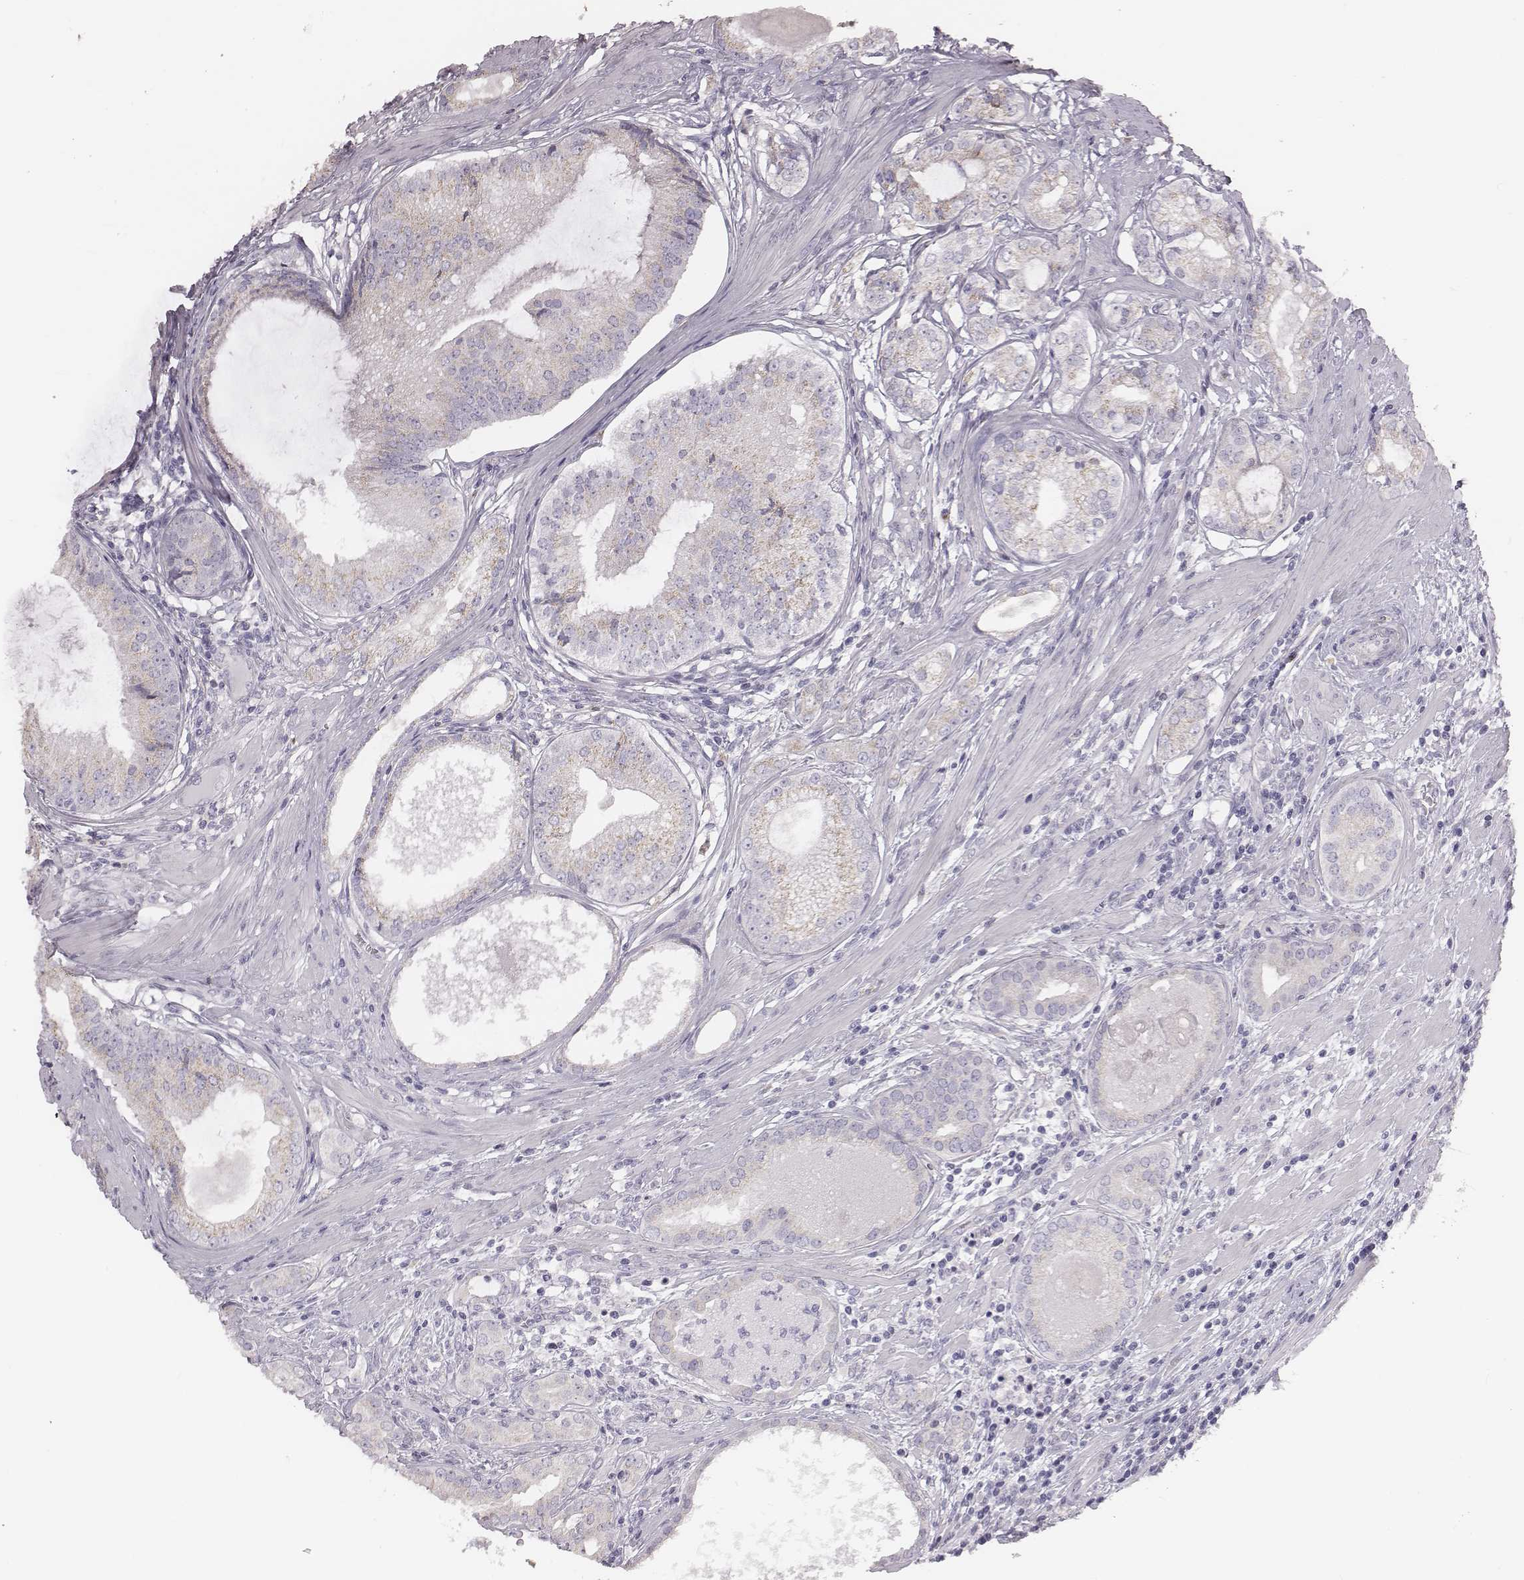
{"staining": {"intensity": "negative", "quantity": "none", "location": "none"}, "tissue": "prostate cancer", "cell_type": "Tumor cells", "image_type": "cancer", "snomed": [{"axis": "morphology", "description": "Adenocarcinoma, High grade"}, {"axis": "topography", "description": "Prostate and seminal vesicle, NOS"}], "caption": "An image of human high-grade adenocarcinoma (prostate) is negative for staining in tumor cells.", "gene": "C6orf58", "patient": {"sex": "male", "age": 62}}